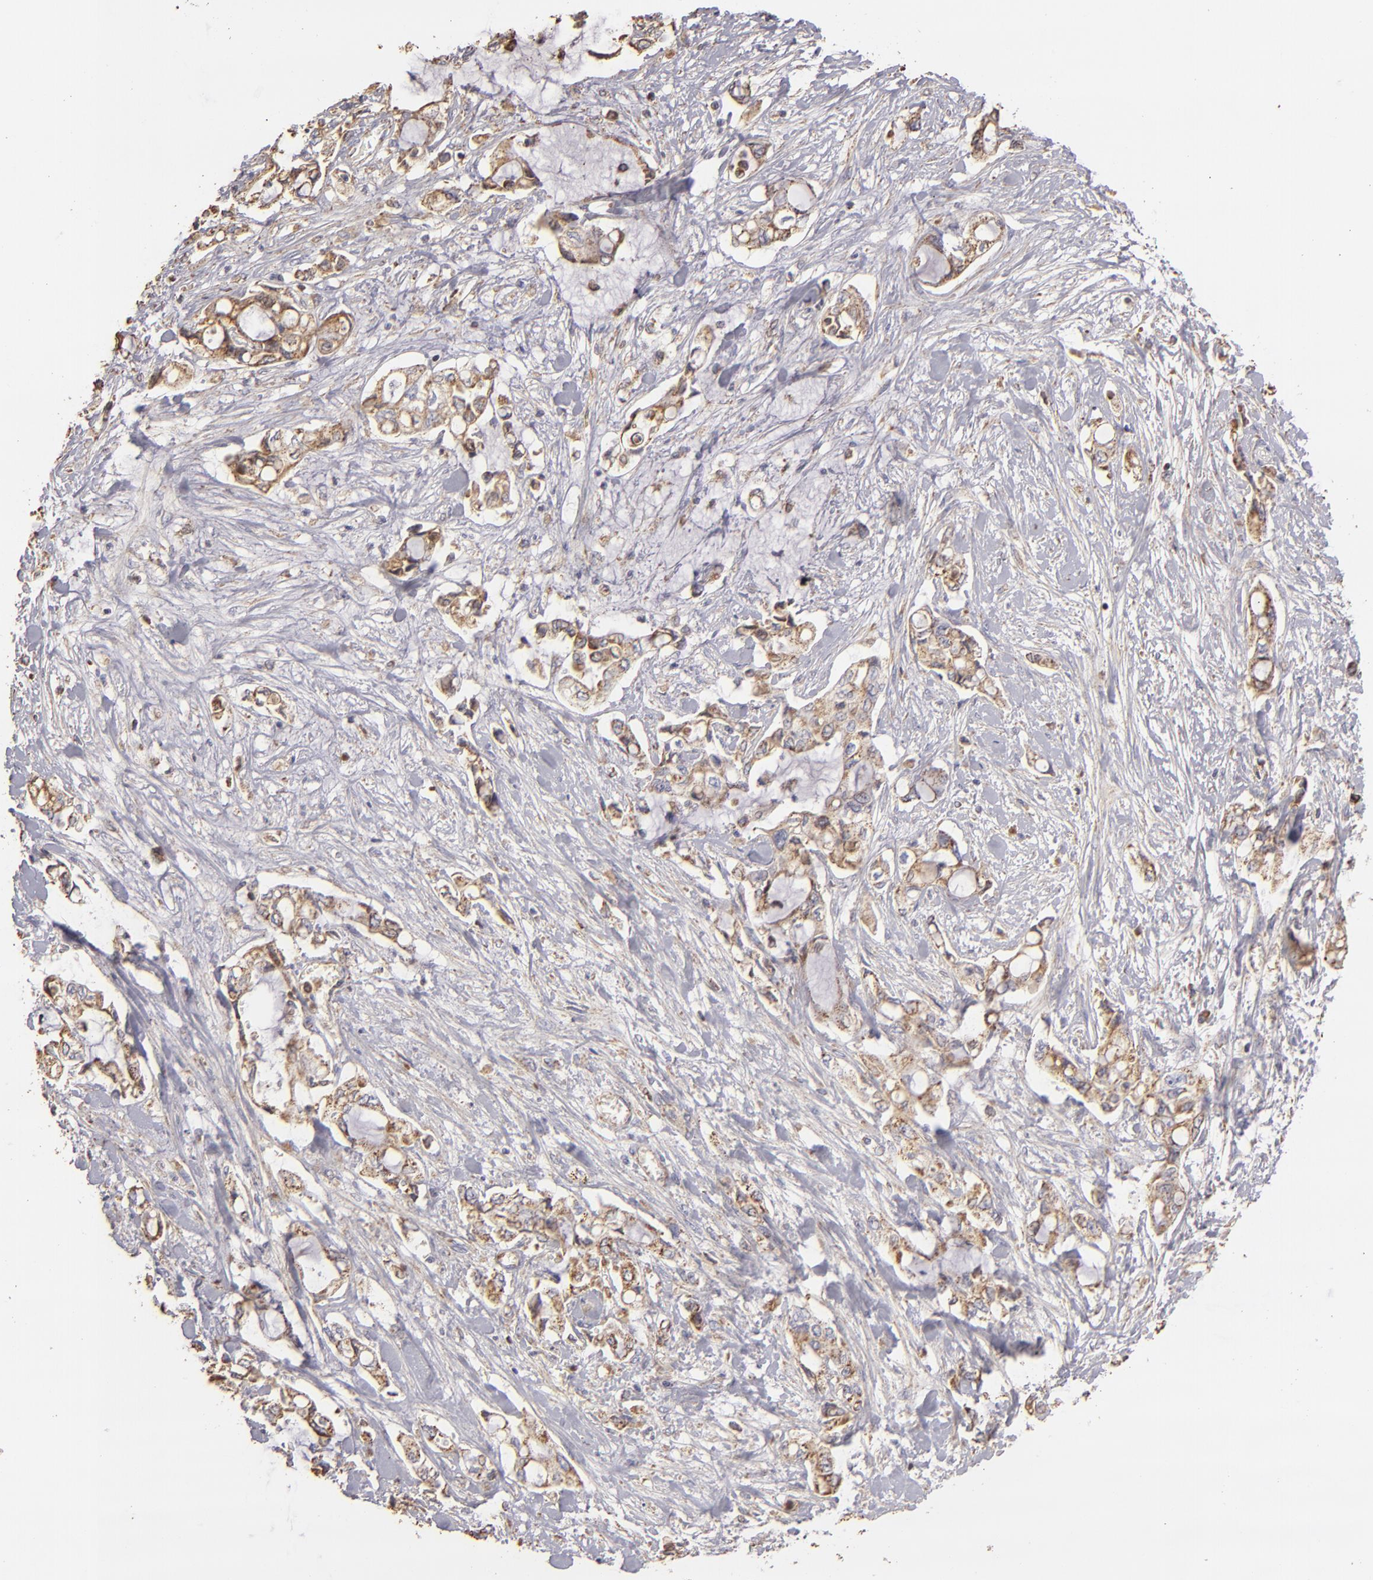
{"staining": {"intensity": "weak", "quantity": ">75%", "location": "cytoplasmic/membranous"}, "tissue": "pancreatic cancer", "cell_type": "Tumor cells", "image_type": "cancer", "snomed": [{"axis": "morphology", "description": "Adenocarcinoma, NOS"}, {"axis": "topography", "description": "Pancreas"}], "caption": "Human pancreatic cancer stained with a protein marker displays weak staining in tumor cells.", "gene": "CFB", "patient": {"sex": "female", "age": 70}}